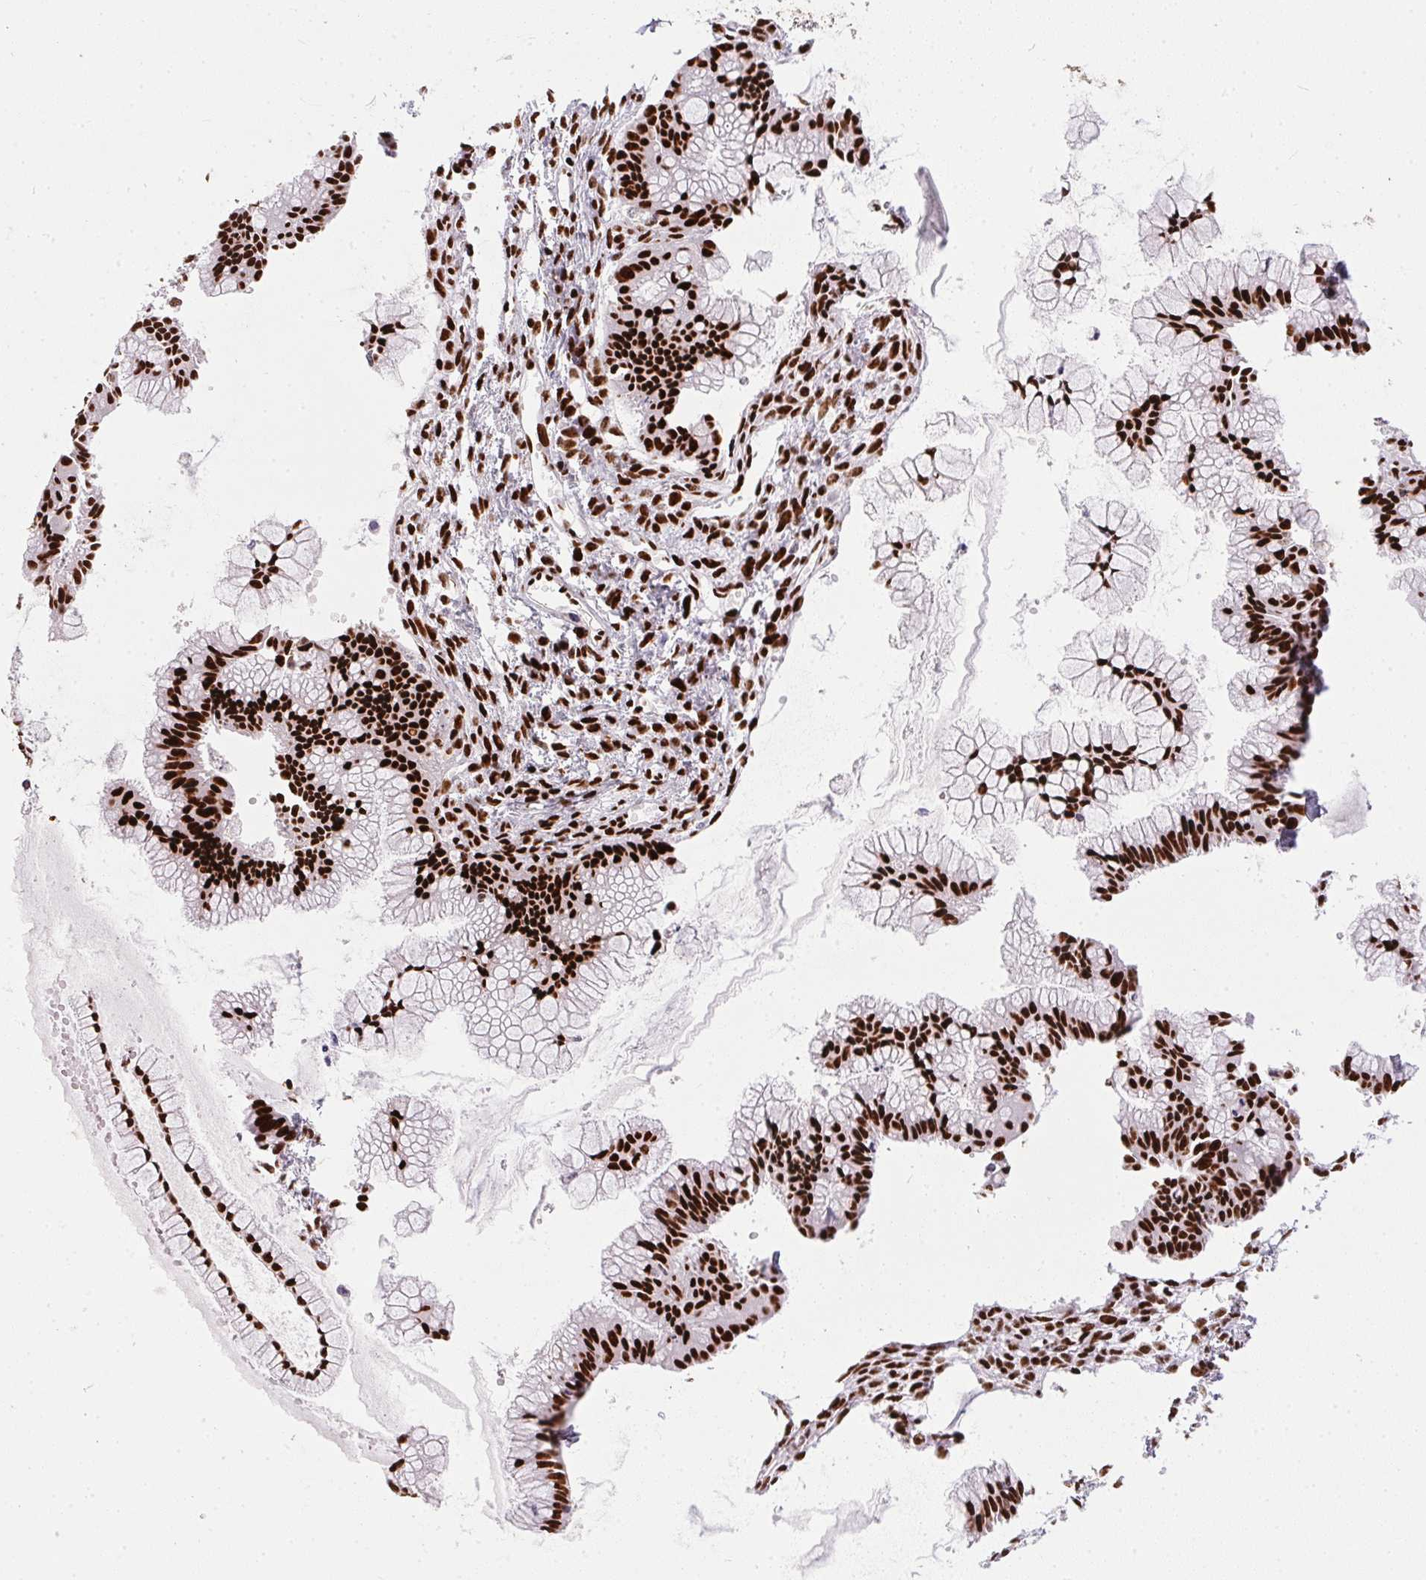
{"staining": {"intensity": "strong", "quantity": ">75%", "location": "nuclear"}, "tissue": "ovarian cancer", "cell_type": "Tumor cells", "image_type": "cancer", "snomed": [{"axis": "morphology", "description": "Cystadenocarcinoma, mucinous, NOS"}, {"axis": "topography", "description": "Ovary"}], "caption": "Brown immunohistochemical staining in human ovarian cancer (mucinous cystadenocarcinoma) shows strong nuclear staining in about >75% of tumor cells.", "gene": "PAGE3", "patient": {"sex": "female", "age": 41}}